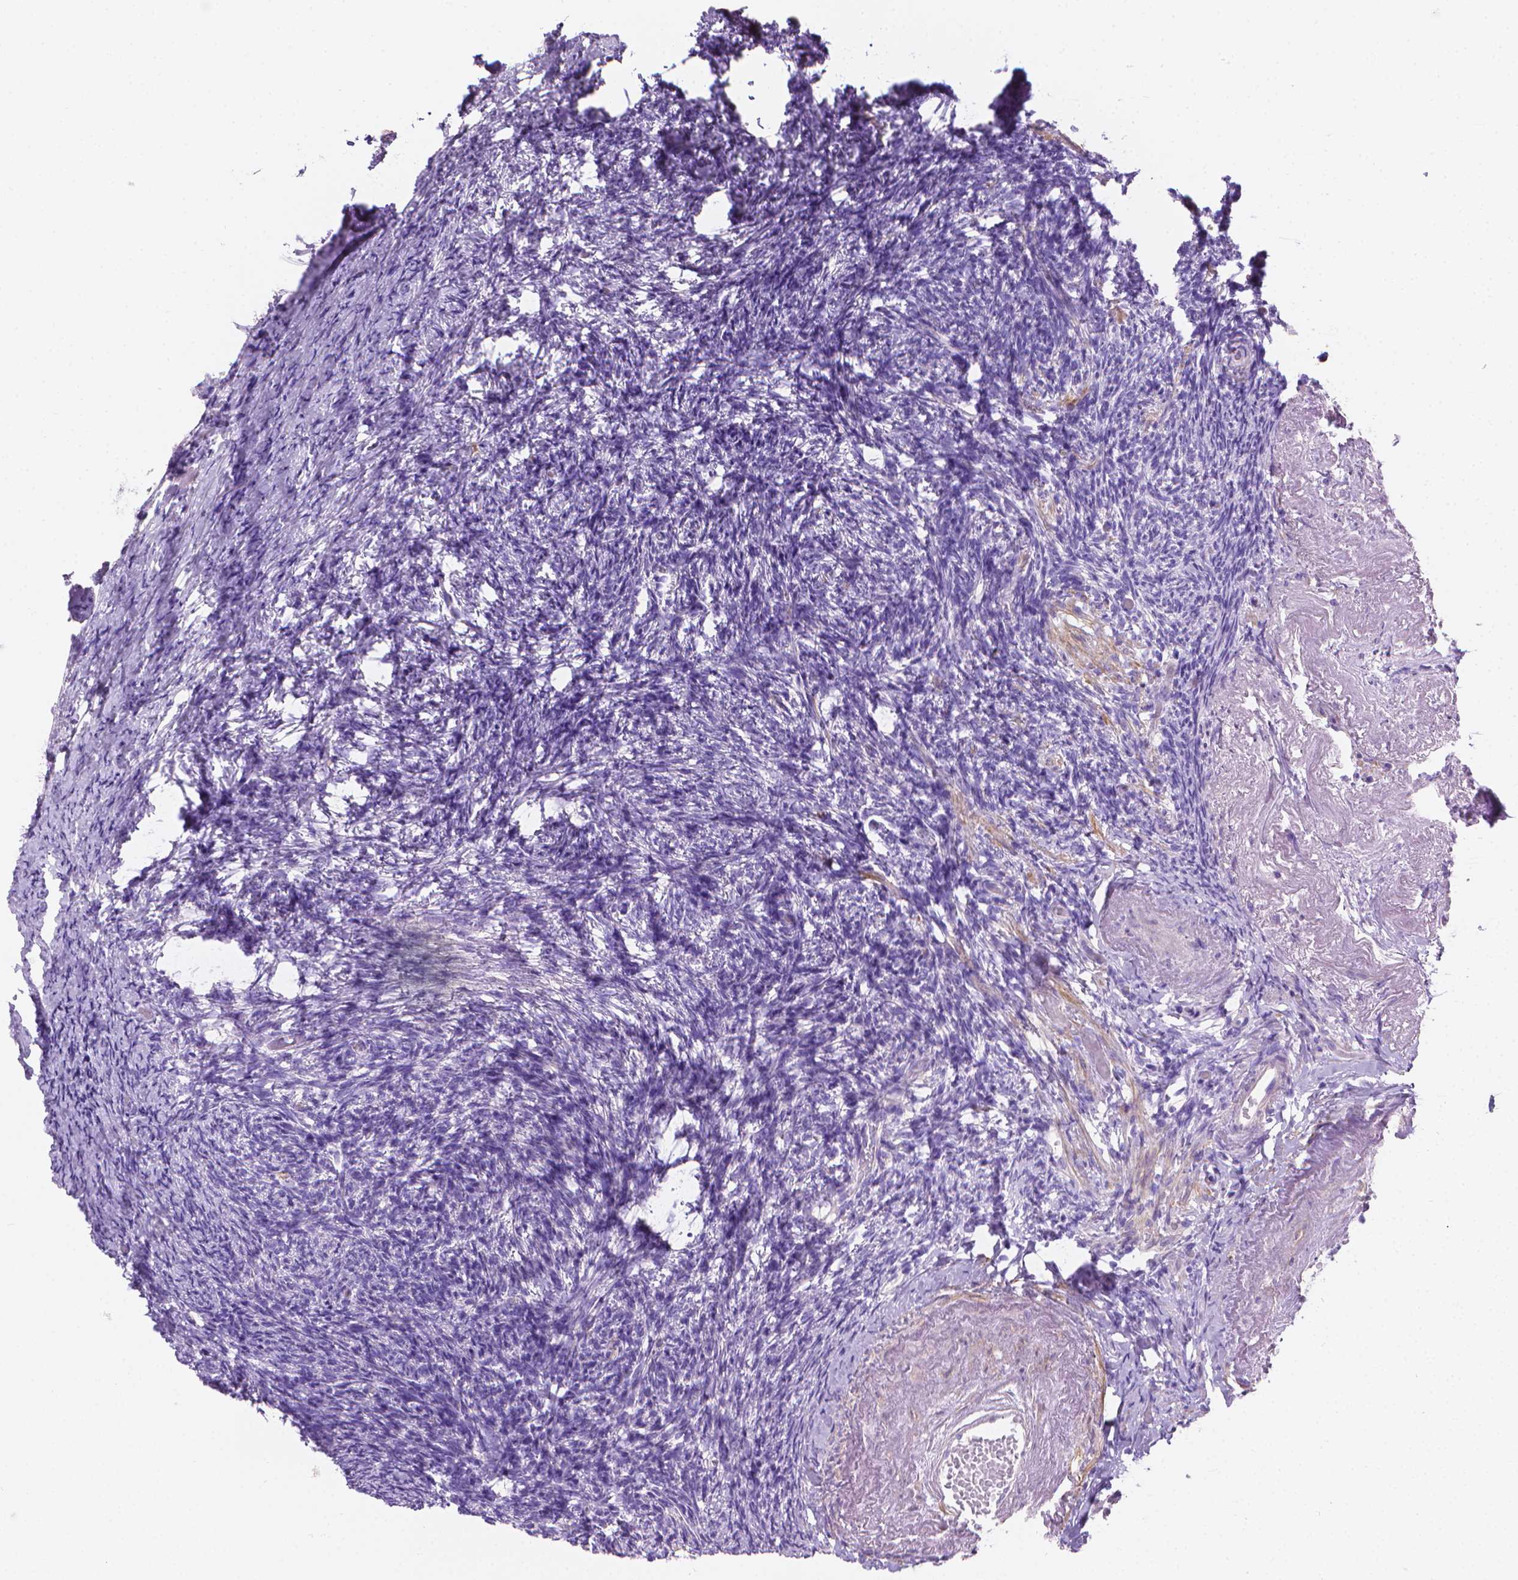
{"staining": {"intensity": "negative", "quantity": "none", "location": "none"}, "tissue": "ovary", "cell_type": "Ovarian stroma cells", "image_type": "normal", "snomed": [{"axis": "morphology", "description": "Normal tissue, NOS"}, {"axis": "topography", "description": "Ovary"}], "caption": "Immunohistochemical staining of normal human ovary exhibits no significant staining in ovarian stroma cells.", "gene": "FASN", "patient": {"sex": "female", "age": 72}}